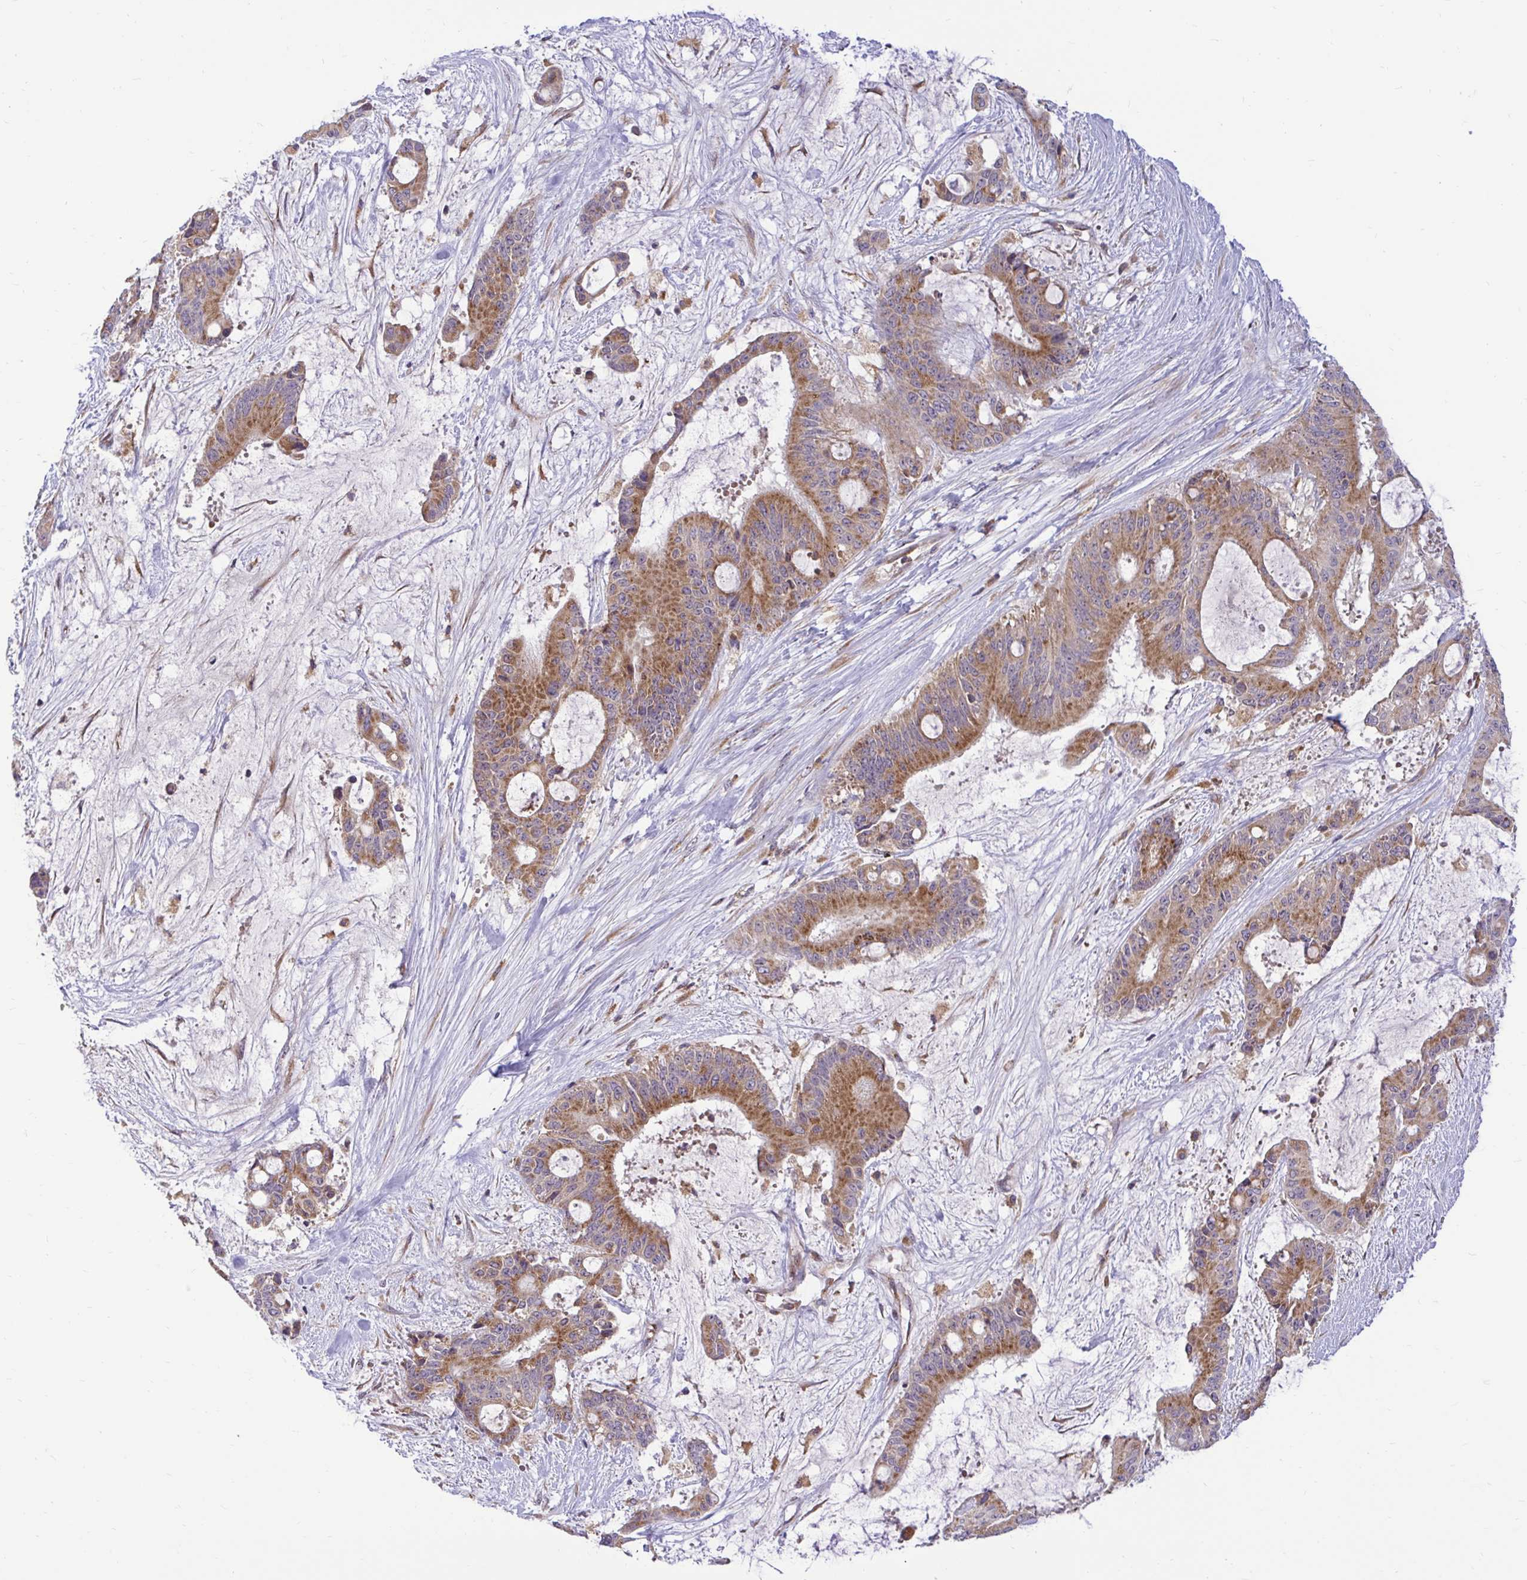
{"staining": {"intensity": "moderate", "quantity": ">75%", "location": "cytoplasmic/membranous"}, "tissue": "liver cancer", "cell_type": "Tumor cells", "image_type": "cancer", "snomed": [{"axis": "morphology", "description": "Normal tissue, NOS"}, {"axis": "morphology", "description": "Cholangiocarcinoma"}, {"axis": "topography", "description": "Liver"}, {"axis": "topography", "description": "Peripheral nerve tissue"}], "caption": "Immunohistochemical staining of human cholangiocarcinoma (liver) displays medium levels of moderate cytoplasmic/membranous staining in approximately >75% of tumor cells. (IHC, brightfield microscopy, high magnification).", "gene": "VTI1B", "patient": {"sex": "female", "age": 73}}